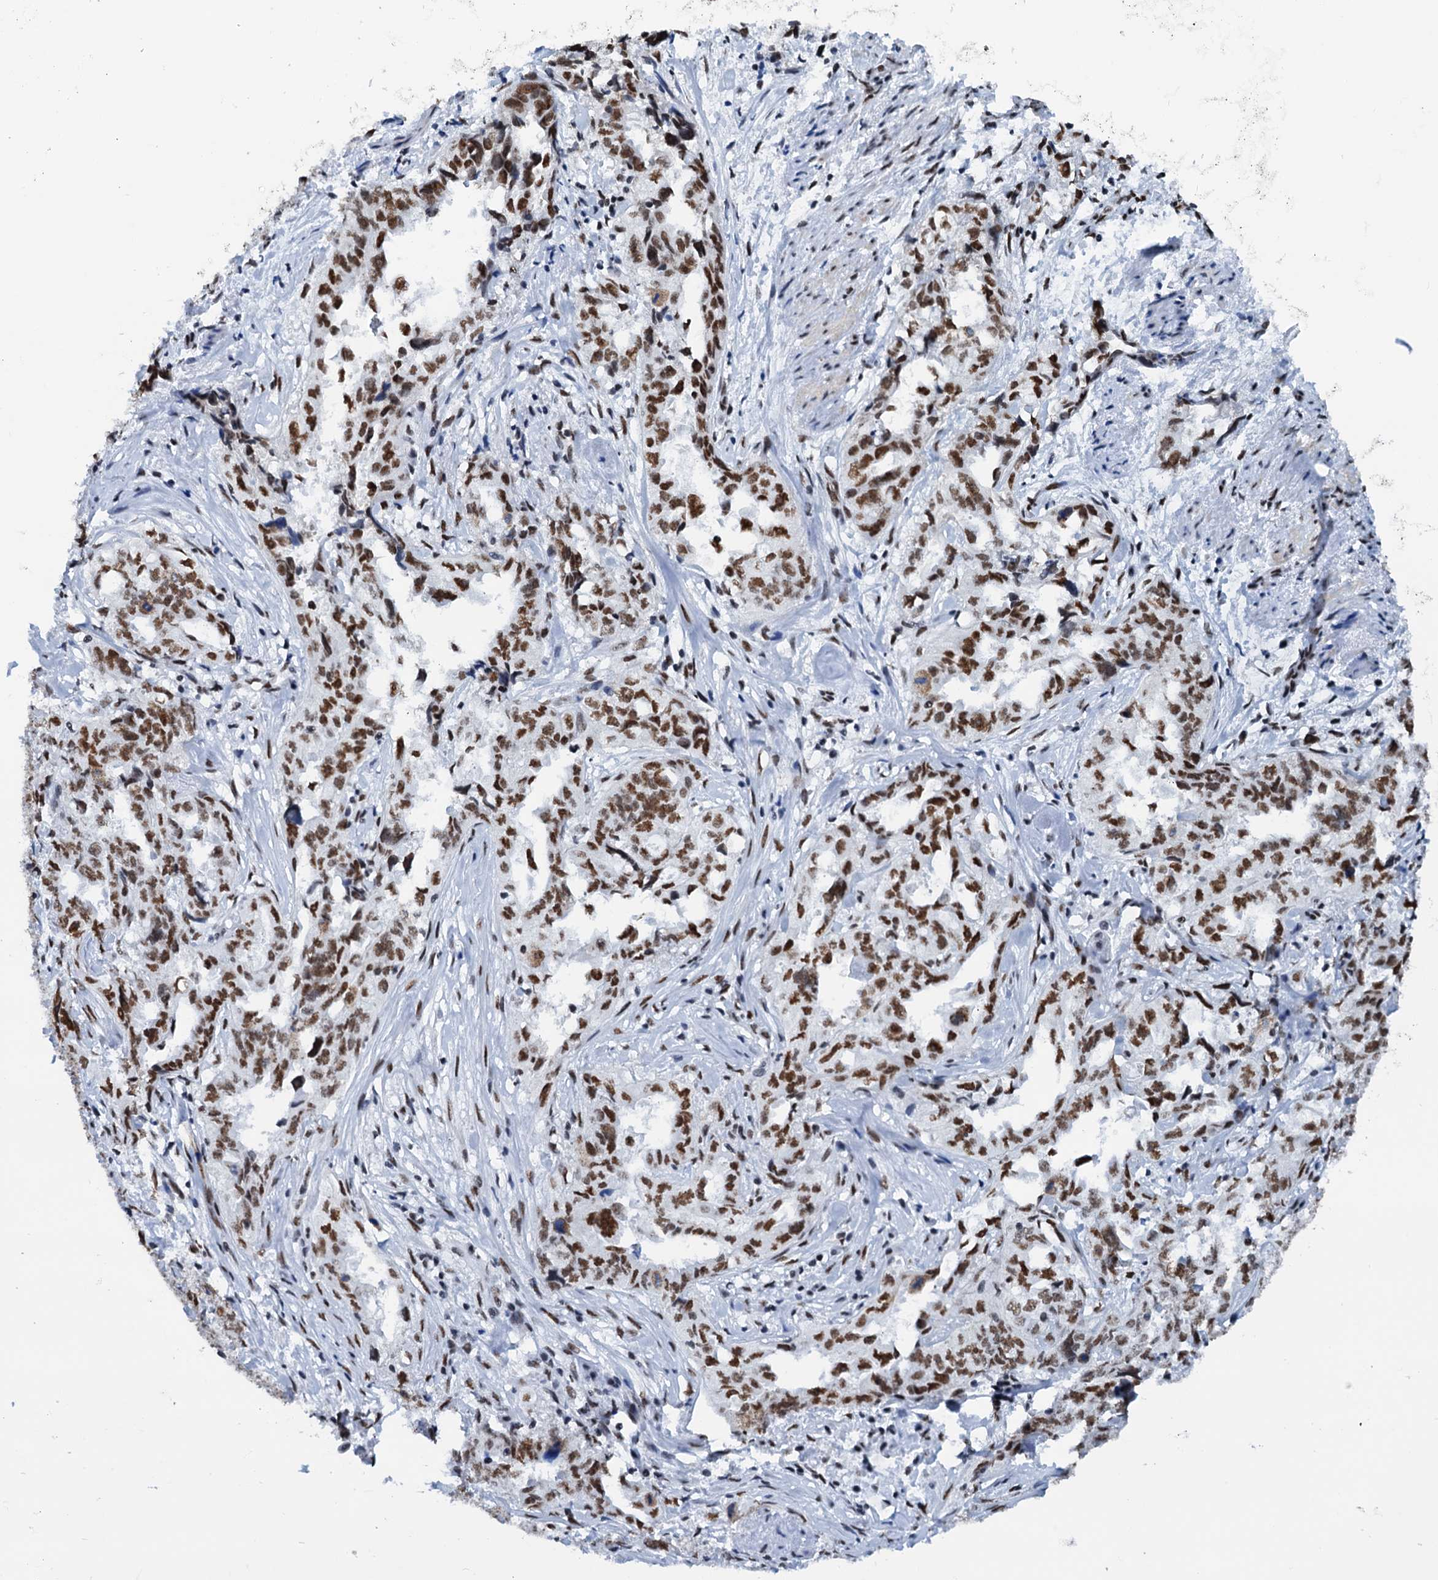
{"staining": {"intensity": "strong", "quantity": ">75%", "location": "nuclear"}, "tissue": "endometrial cancer", "cell_type": "Tumor cells", "image_type": "cancer", "snomed": [{"axis": "morphology", "description": "Adenocarcinoma, NOS"}, {"axis": "topography", "description": "Endometrium"}], "caption": "The histopathology image shows a brown stain indicating the presence of a protein in the nuclear of tumor cells in endometrial cancer (adenocarcinoma). (DAB IHC, brown staining for protein, blue staining for nuclei).", "gene": "SLTM", "patient": {"sex": "female", "age": 65}}